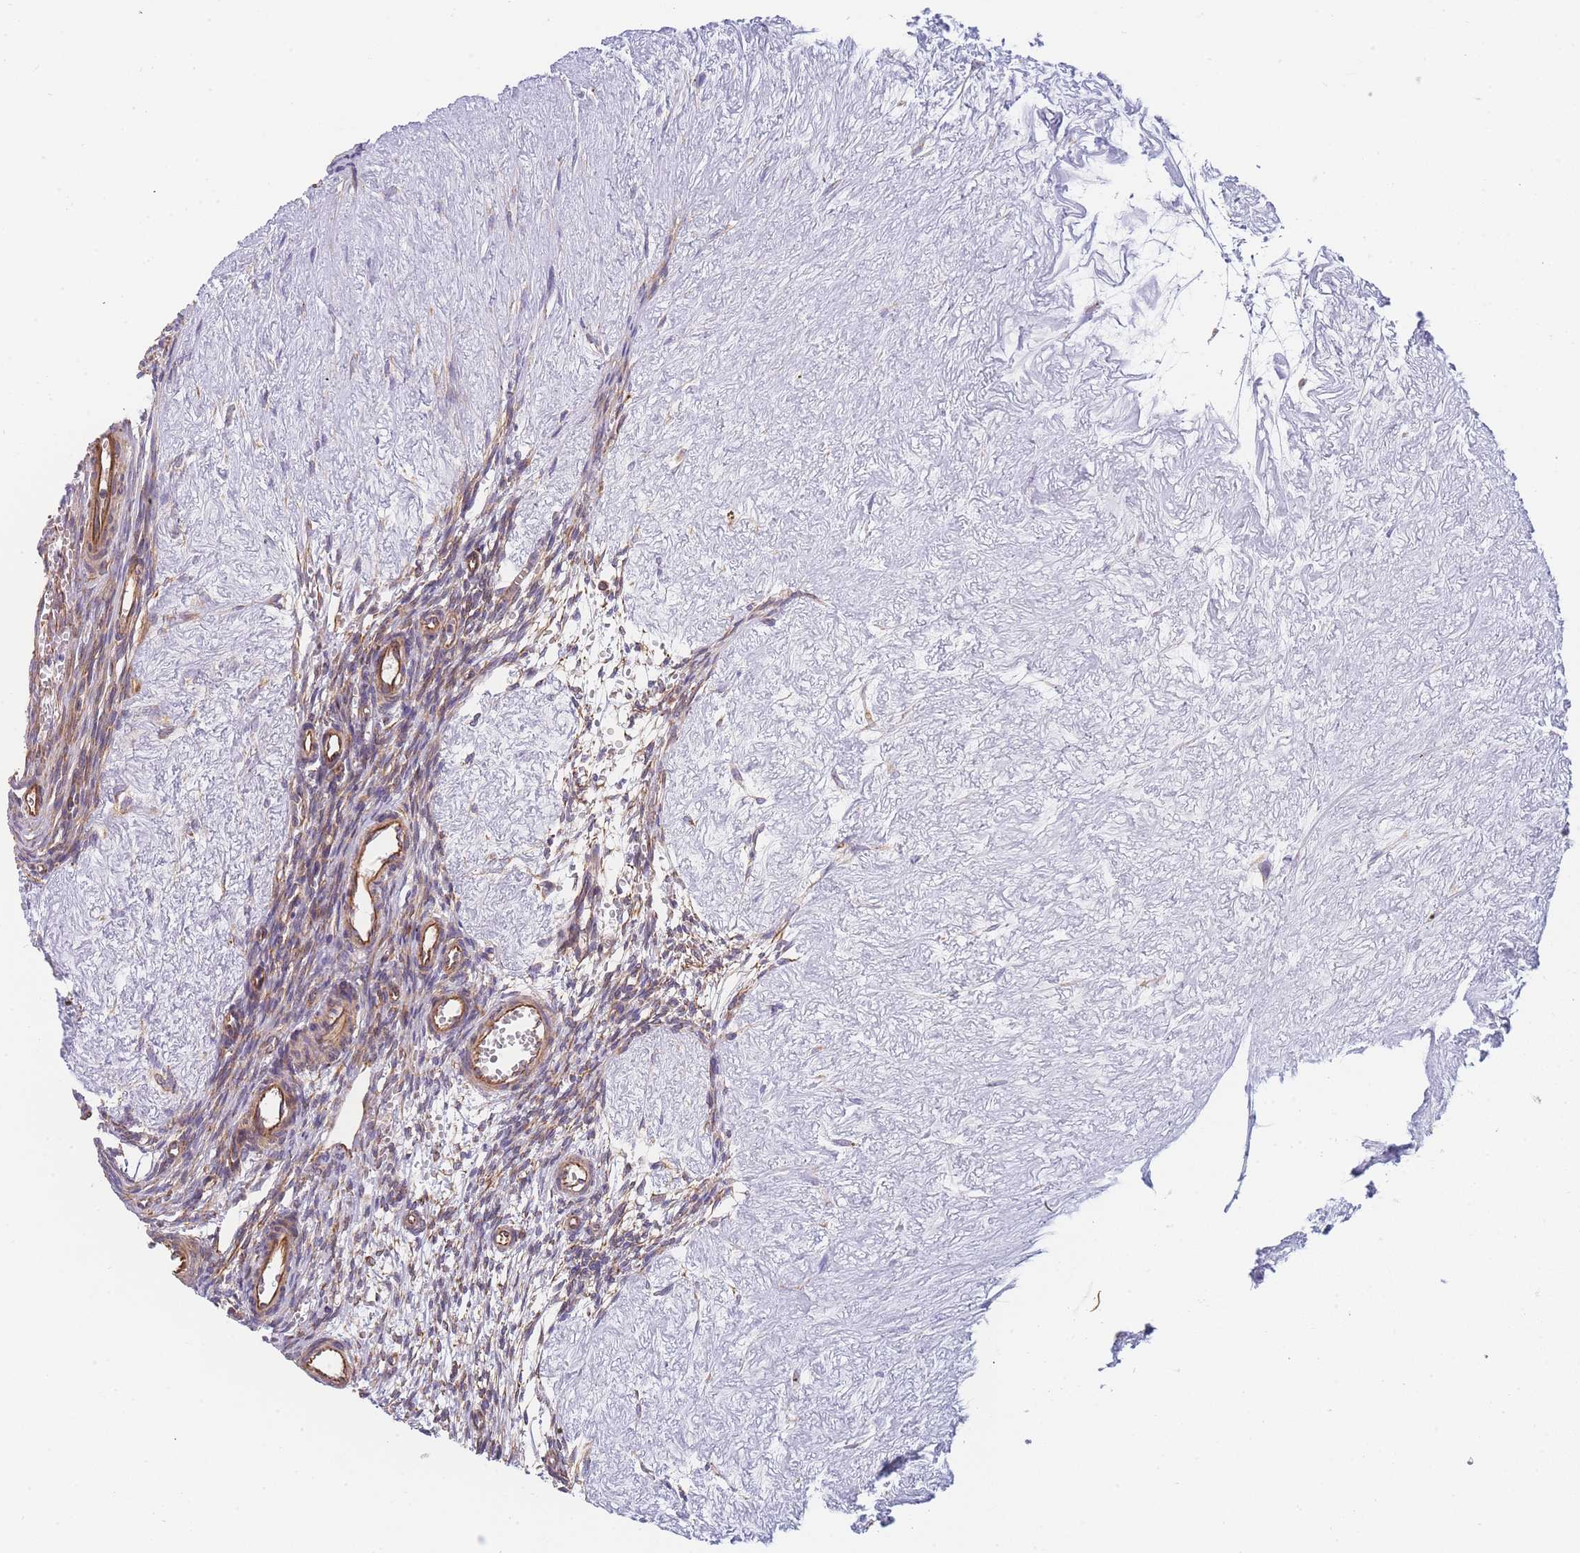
{"staining": {"intensity": "strong", "quantity": ">75%", "location": "cytoplasmic/membranous"}, "tissue": "ovary", "cell_type": "Follicle cells", "image_type": "normal", "snomed": [{"axis": "morphology", "description": "Normal tissue, NOS"}, {"axis": "topography", "description": "Ovary"}], "caption": "IHC staining of benign ovary, which demonstrates high levels of strong cytoplasmic/membranous staining in about >75% of follicle cells indicating strong cytoplasmic/membranous protein expression. The staining was performed using DAB (3,3'-diaminobenzidine) (brown) for protein detection and nuclei were counterstained in hematoxylin (blue).", "gene": "MTRES1", "patient": {"sex": "female", "age": 39}}